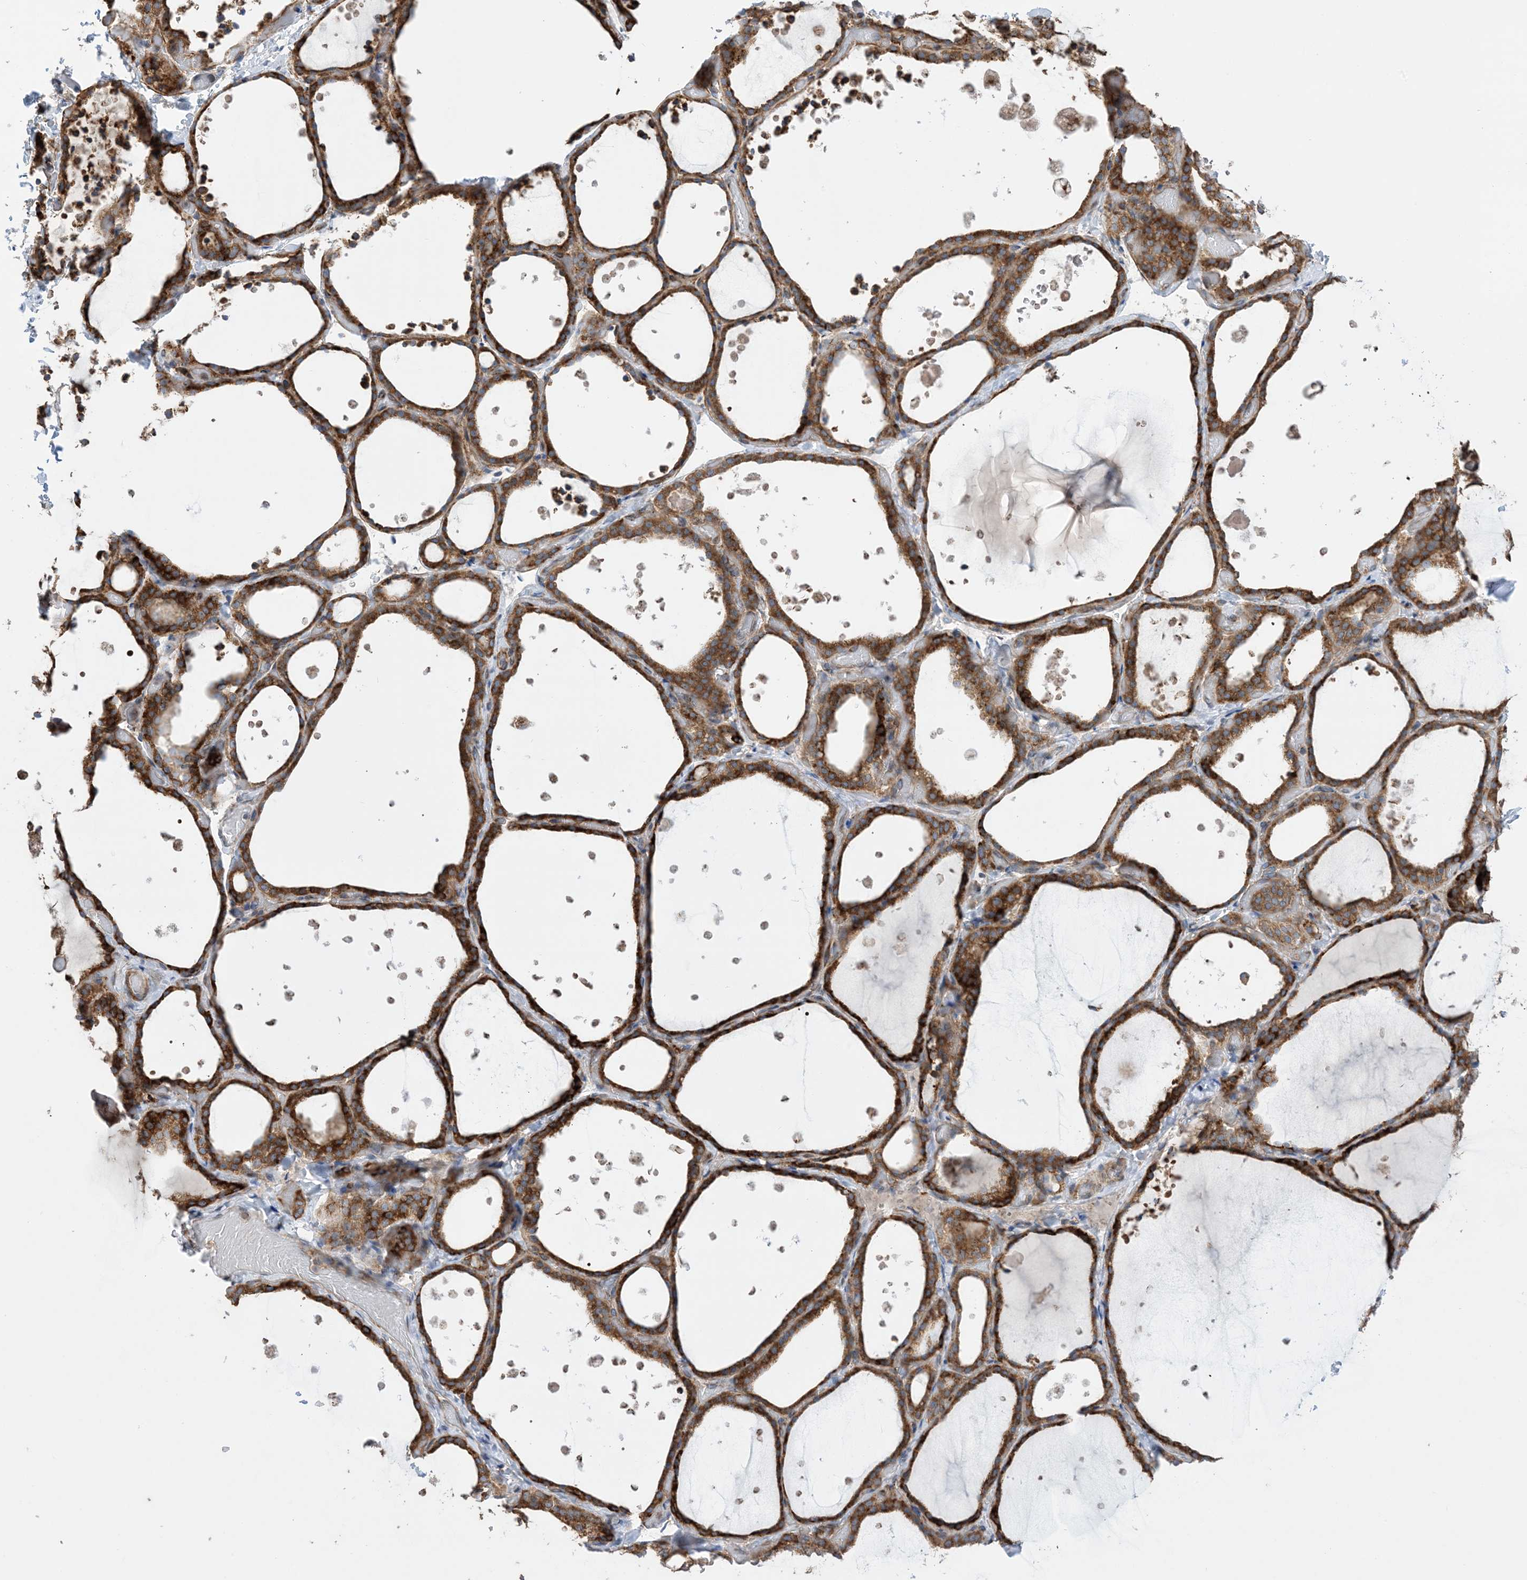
{"staining": {"intensity": "strong", "quantity": ">75%", "location": "cytoplasmic/membranous"}, "tissue": "thyroid gland", "cell_type": "Glandular cells", "image_type": "normal", "snomed": [{"axis": "morphology", "description": "Normal tissue, NOS"}, {"axis": "topography", "description": "Thyroid gland"}], "caption": "Immunohistochemistry micrograph of normal thyroid gland: thyroid gland stained using immunohistochemistry (IHC) reveals high levels of strong protein expression localized specifically in the cytoplasmic/membranous of glandular cells, appearing as a cytoplasmic/membranous brown color.", "gene": "CLEC16A", "patient": {"sex": "female", "age": 44}}